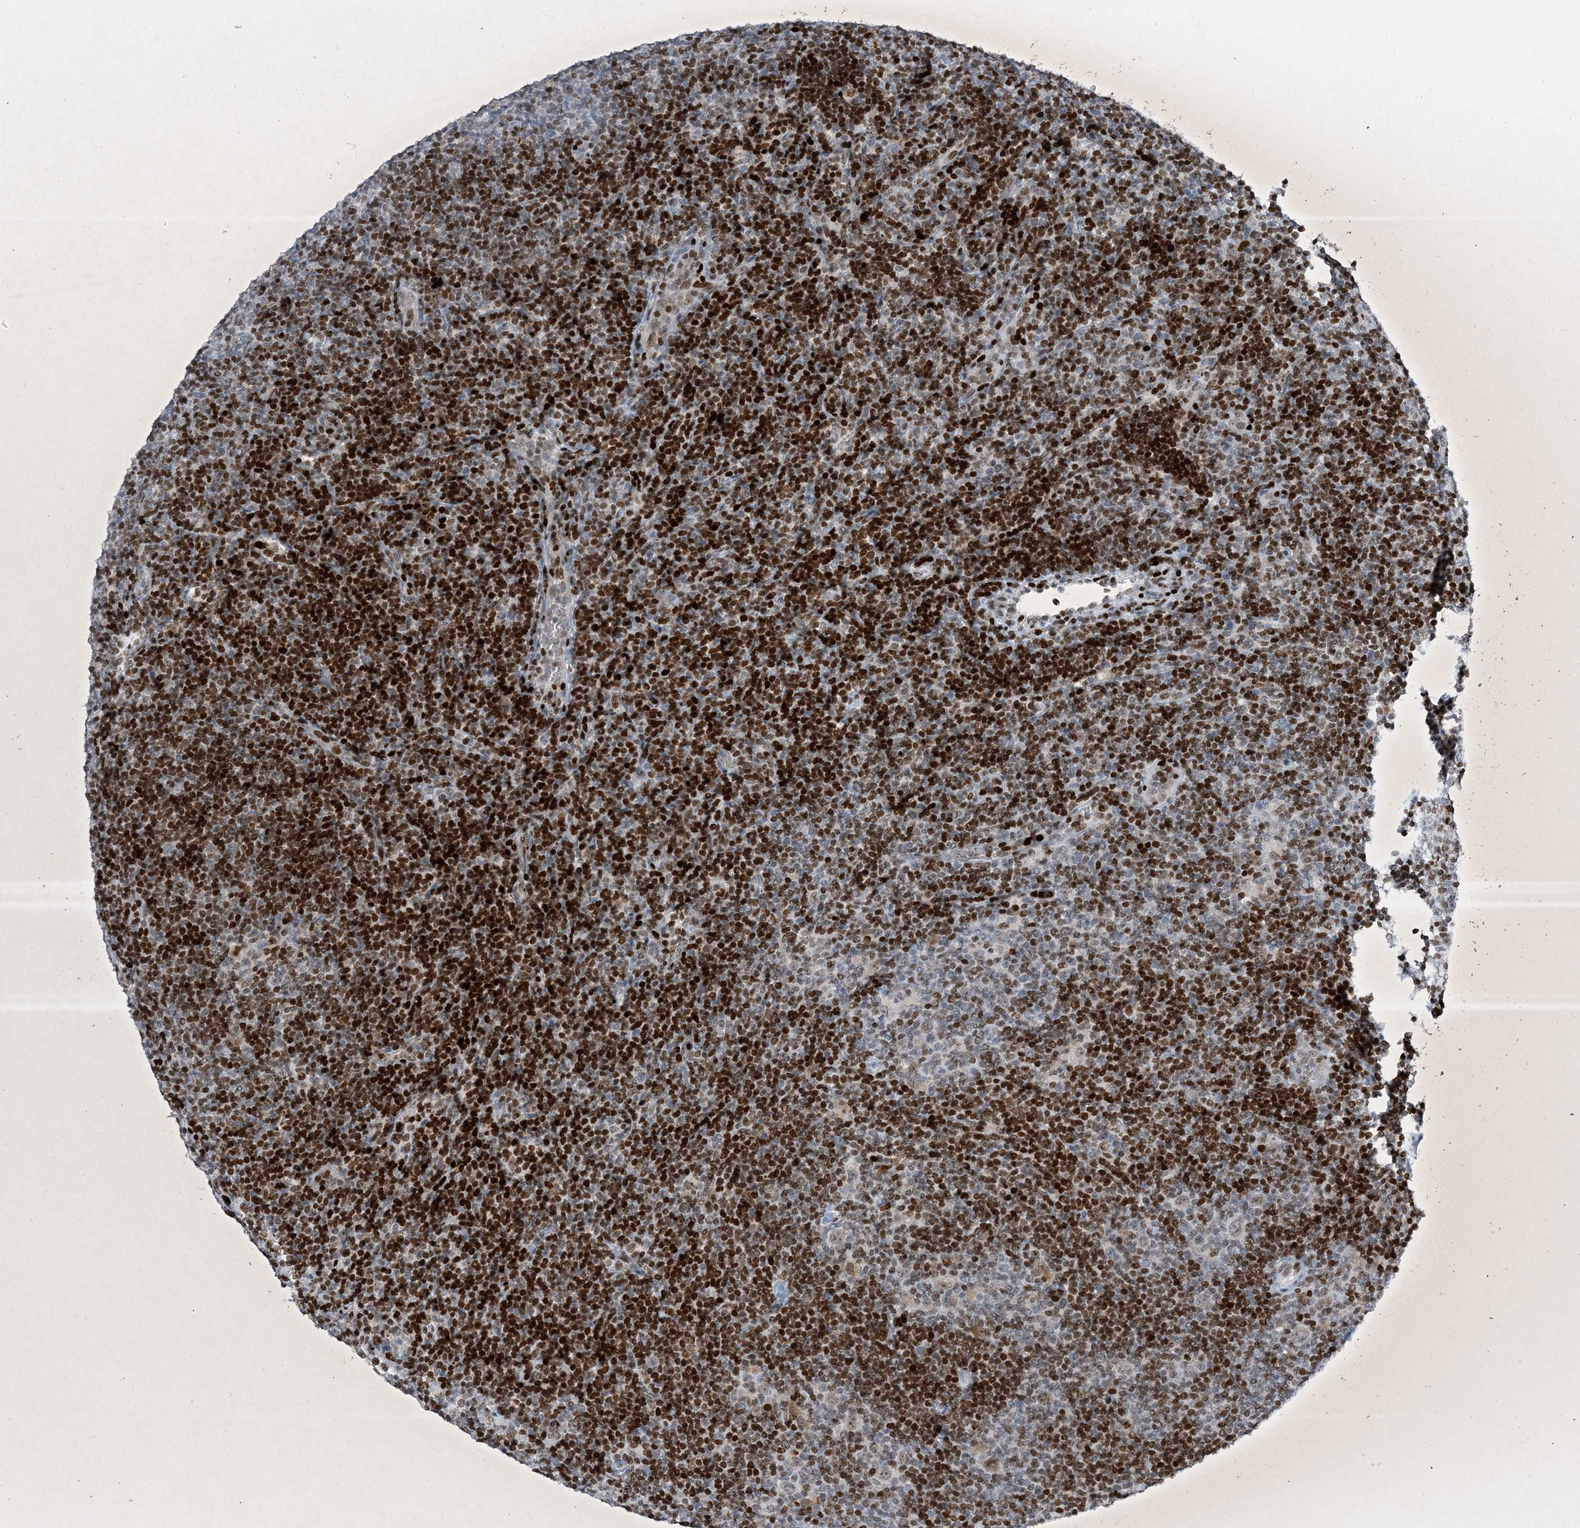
{"staining": {"intensity": "weak", "quantity": "25%-75%", "location": "nuclear"}, "tissue": "lymphoma", "cell_type": "Tumor cells", "image_type": "cancer", "snomed": [{"axis": "morphology", "description": "Hodgkin's disease, NOS"}, {"axis": "topography", "description": "Lymph node"}], "caption": "Hodgkin's disease stained with DAB immunohistochemistry demonstrates low levels of weak nuclear expression in about 25%-75% of tumor cells.", "gene": "SLC25A53", "patient": {"sex": "female", "age": 57}}